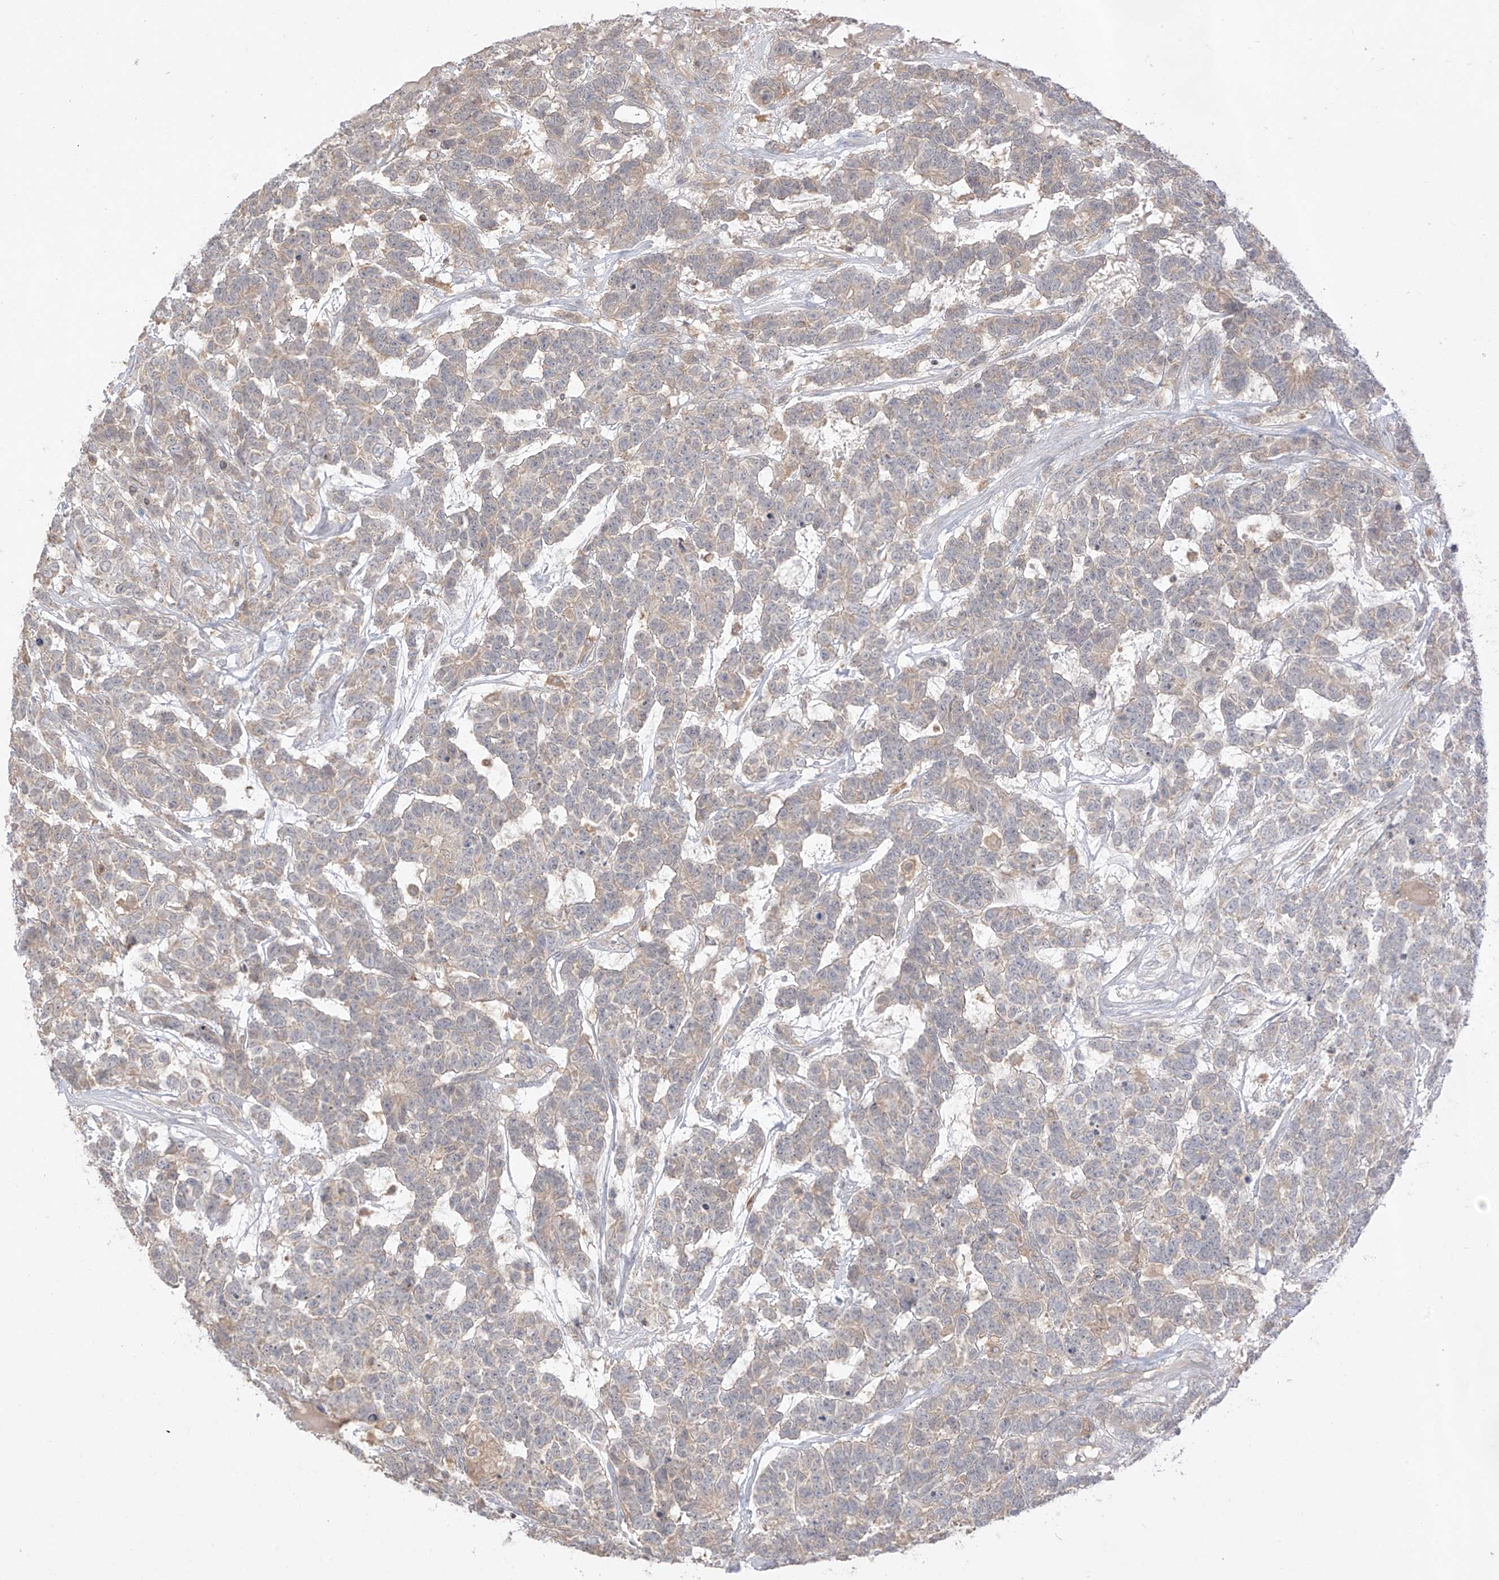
{"staining": {"intensity": "weak", "quantity": "<25%", "location": "cytoplasmic/membranous"}, "tissue": "testis cancer", "cell_type": "Tumor cells", "image_type": "cancer", "snomed": [{"axis": "morphology", "description": "Carcinoma, Embryonal, NOS"}, {"axis": "topography", "description": "Testis"}], "caption": "Tumor cells show no significant expression in embryonal carcinoma (testis). (Immunohistochemistry, brightfield microscopy, high magnification).", "gene": "ANGEL2", "patient": {"sex": "male", "age": 26}}